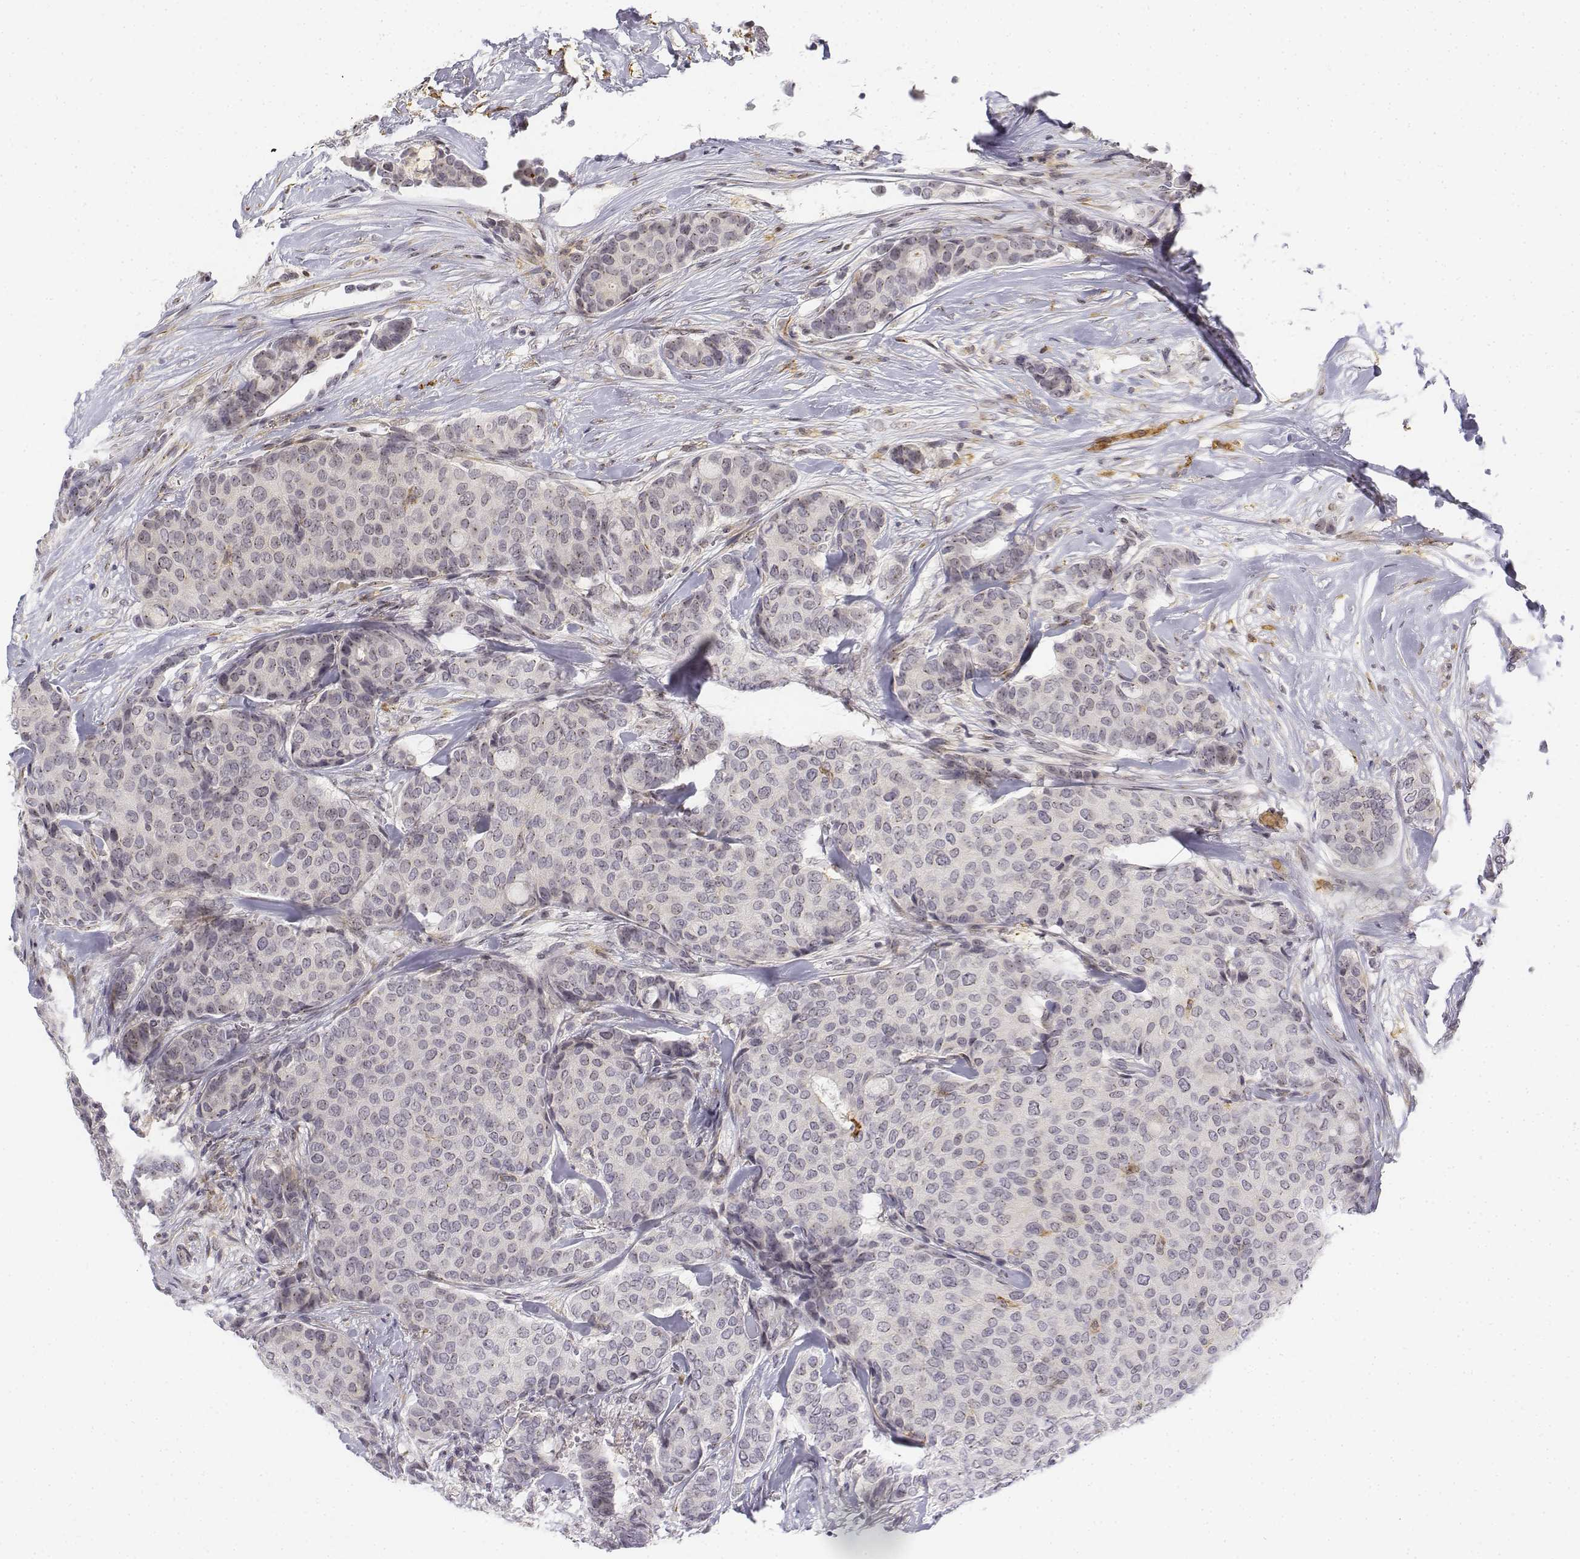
{"staining": {"intensity": "negative", "quantity": "none", "location": "none"}, "tissue": "breast cancer", "cell_type": "Tumor cells", "image_type": "cancer", "snomed": [{"axis": "morphology", "description": "Duct carcinoma"}, {"axis": "topography", "description": "Breast"}], "caption": "This is an immunohistochemistry (IHC) image of human breast infiltrating ductal carcinoma. There is no expression in tumor cells.", "gene": "CD14", "patient": {"sex": "female", "age": 75}}